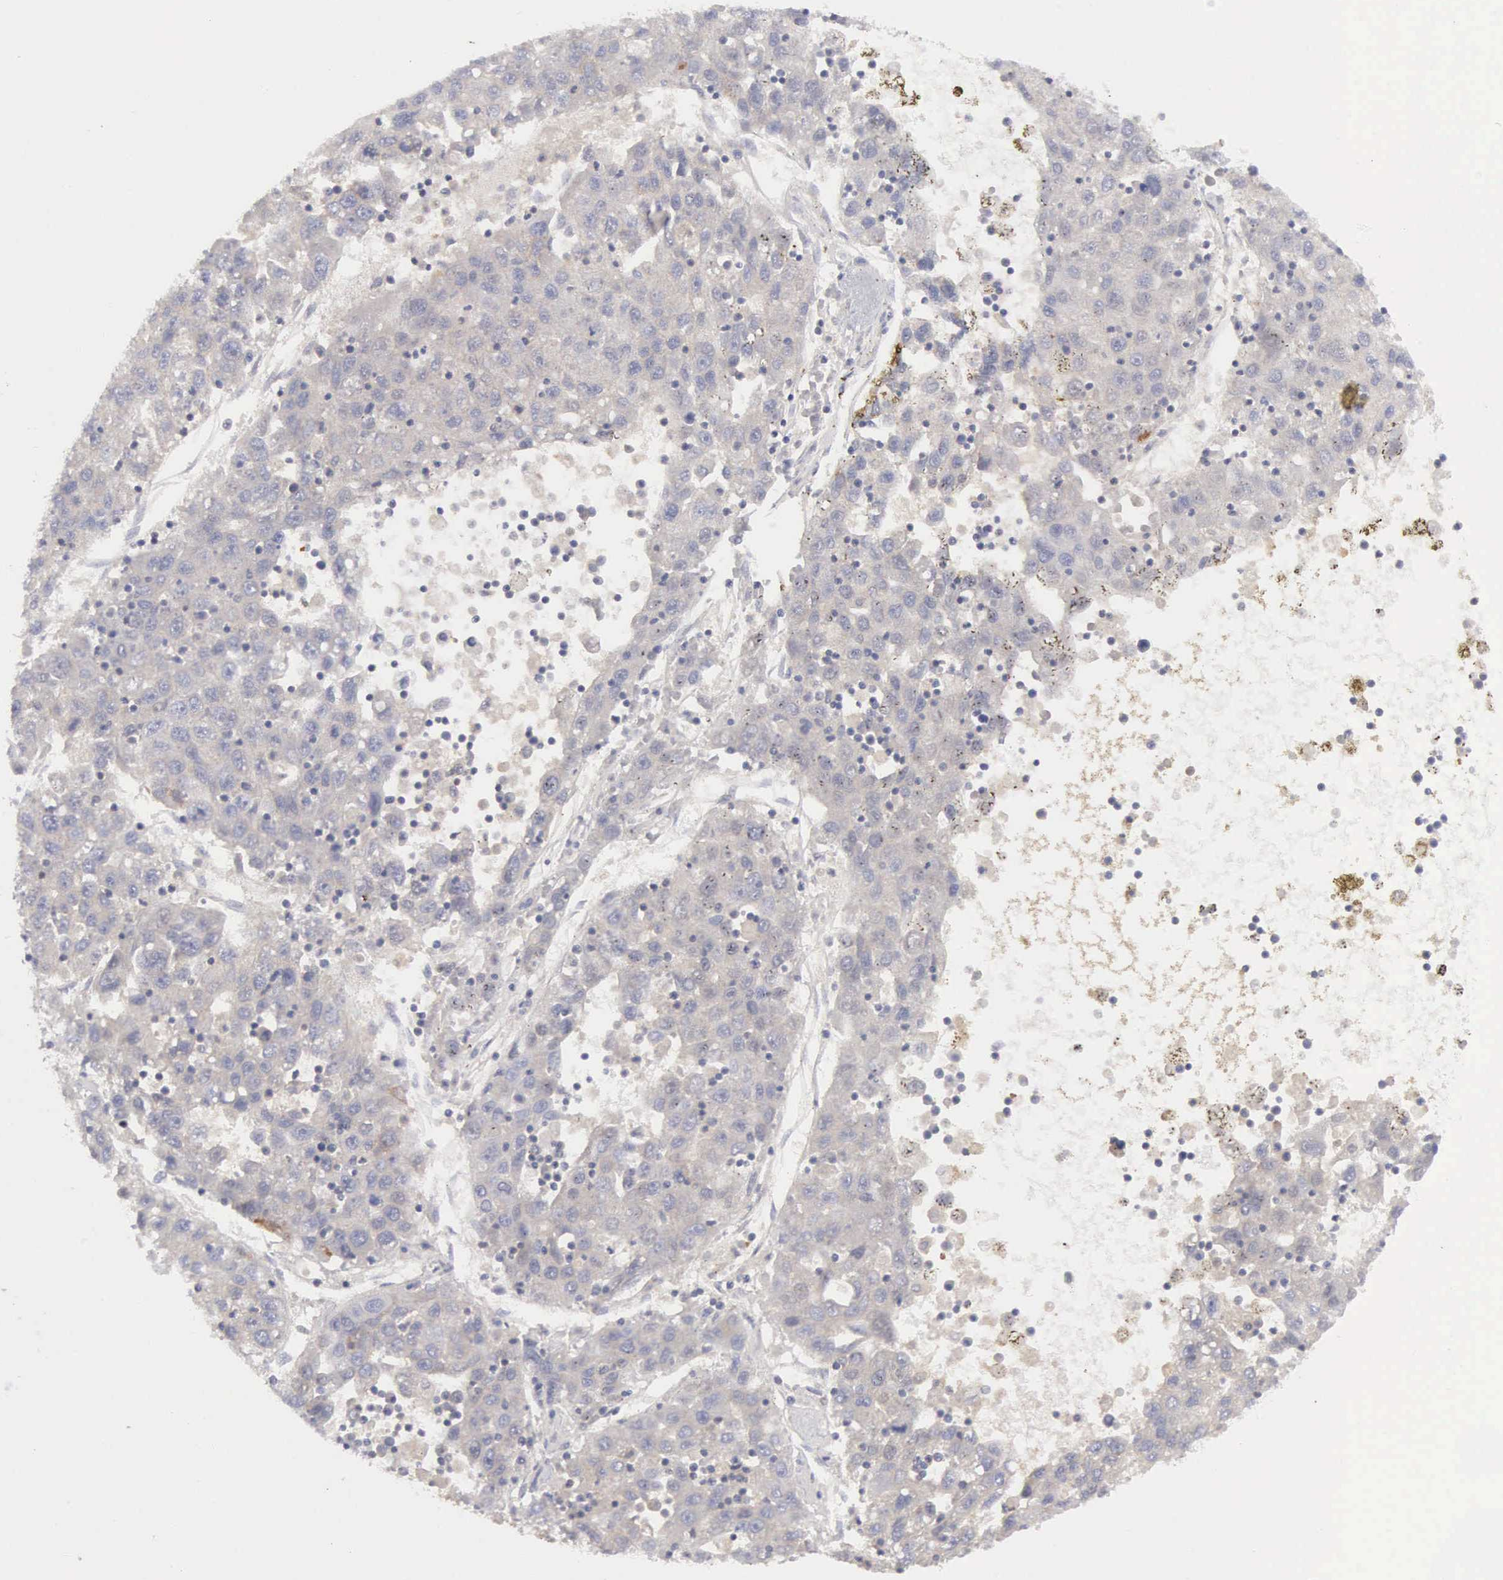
{"staining": {"intensity": "weak", "quantity": "25%-75%", "location": "cytoplasmic/membranous"}, "tissue": "liver cancer", "cell_type": "Tumor cells", "image_type": "cancer", "snomed": [{"axis": "morphology", "description": "Carcinoma, Hepatocellular, NOS"}, {"axis": "topography", "description": "Liver"}], "caption": "IHC (DAB) staining of human liver cancer exhibits weak cytoplasmic/membranous protein positivity in about 25%-75% of tumor cells. The protein of interest is stained brown, and the nuclei are stained in blue (DAB (3,3'-diaminobenzidine) IHC with brightfield microscopy, high magnification).", "gene": "RBPJ", "patient": {"sex": "male", "age": 49}}